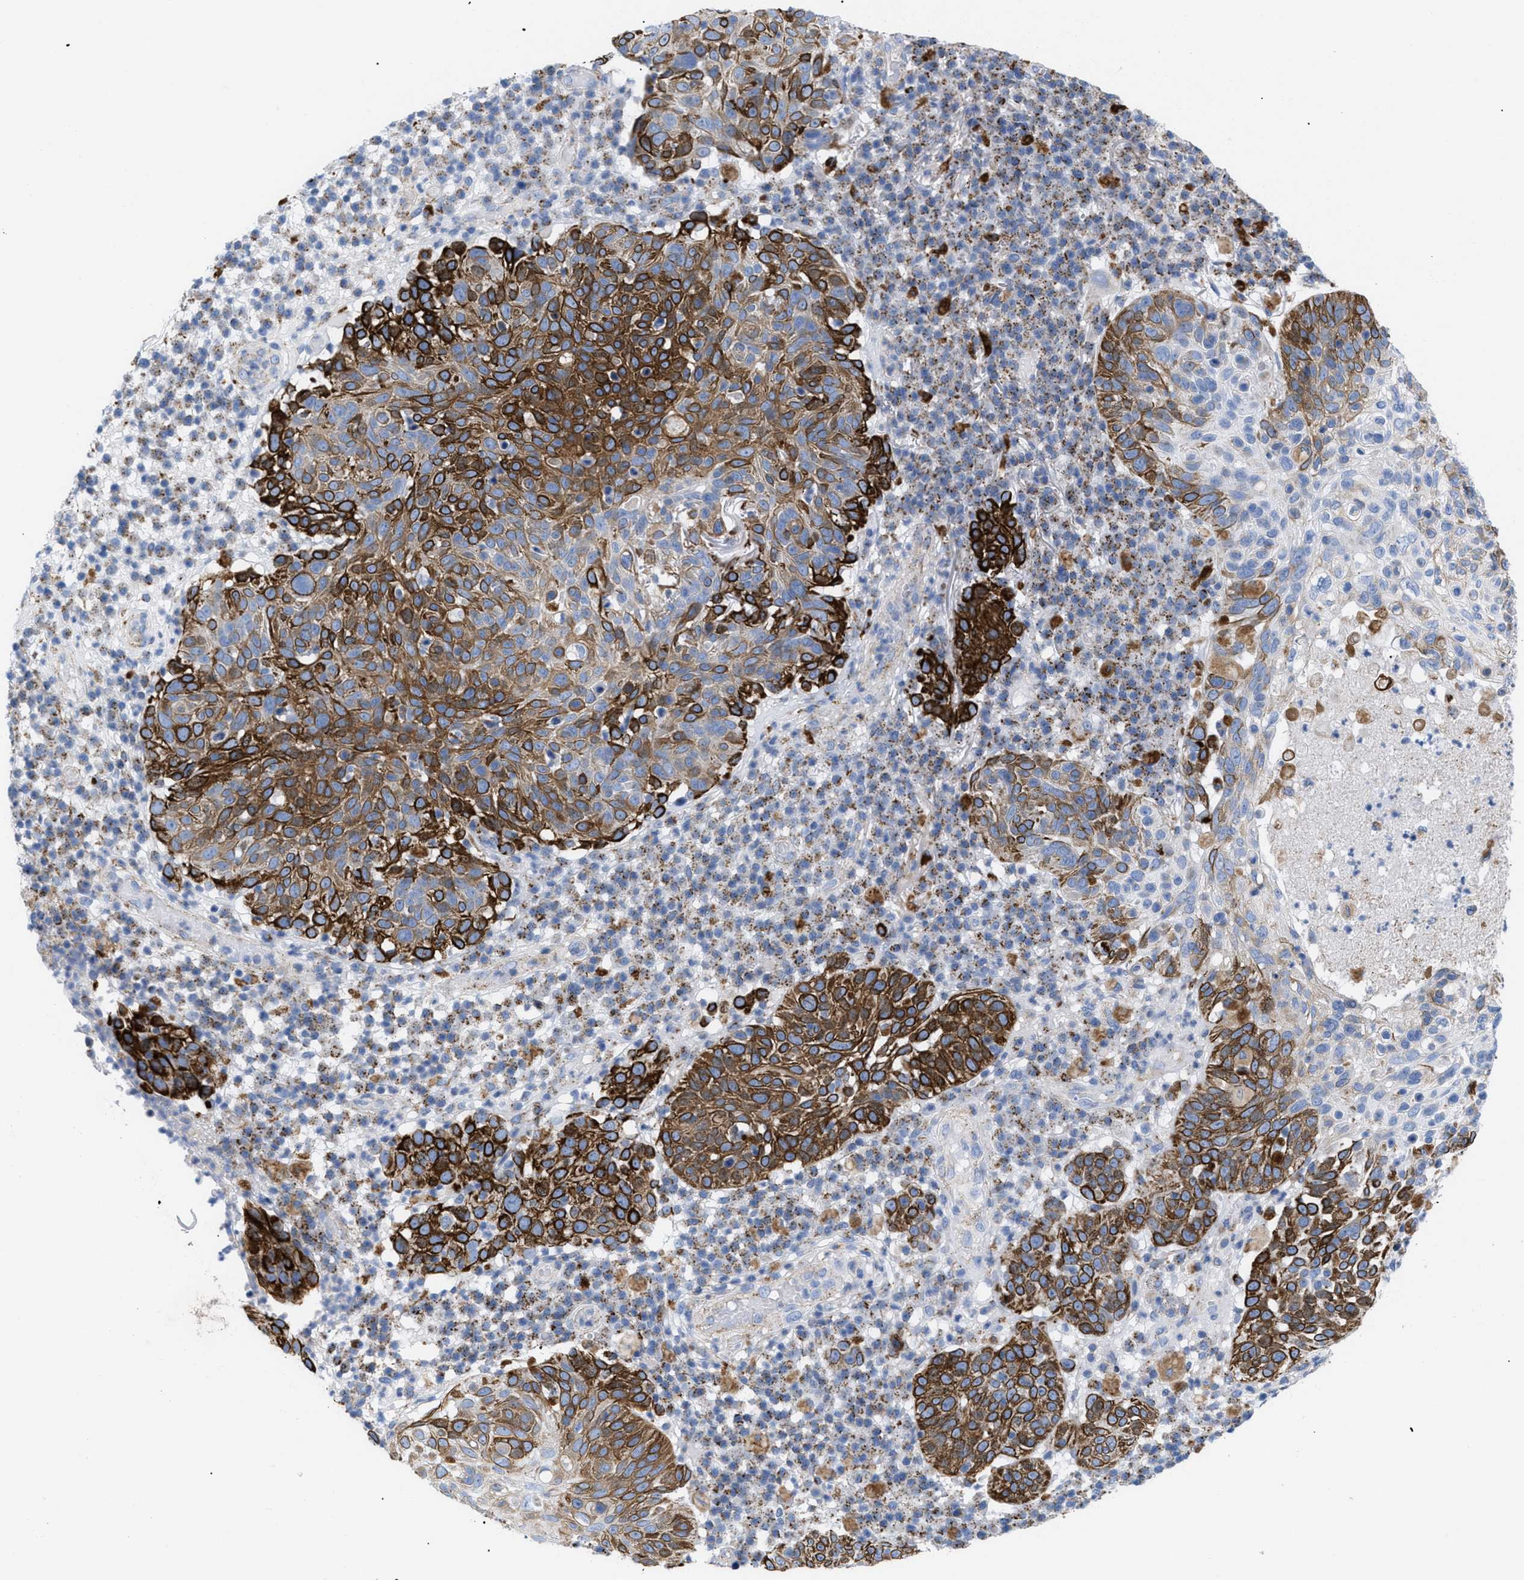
{"staining": {"intensity": "strong", "quantity": ">75%", "location": "cytoplasmic/membranous"}, "tissue": "skin cancer", "cell_type": "Tumor cells", "image_type": "cancer", "snomed": [{"axis": "morphology", "description": "Squamous cell carcinoma in situ, NOS"}, {"axis": "morphology", "description": "Squamous cell carcinoma, NOS"}, {"axis": "topography", "description": "Skin"}], "caption": "Protein expression by IHC exhibits strong cytoplasmic/membranous positivity in about >75% of tumor cells in skin squamous cell carcinoma. The protein of interest is shown in brown color, while the nuclei are stained blue.", "gene": "DRAM2", "patient": {"sex": "male", "age": 93}}